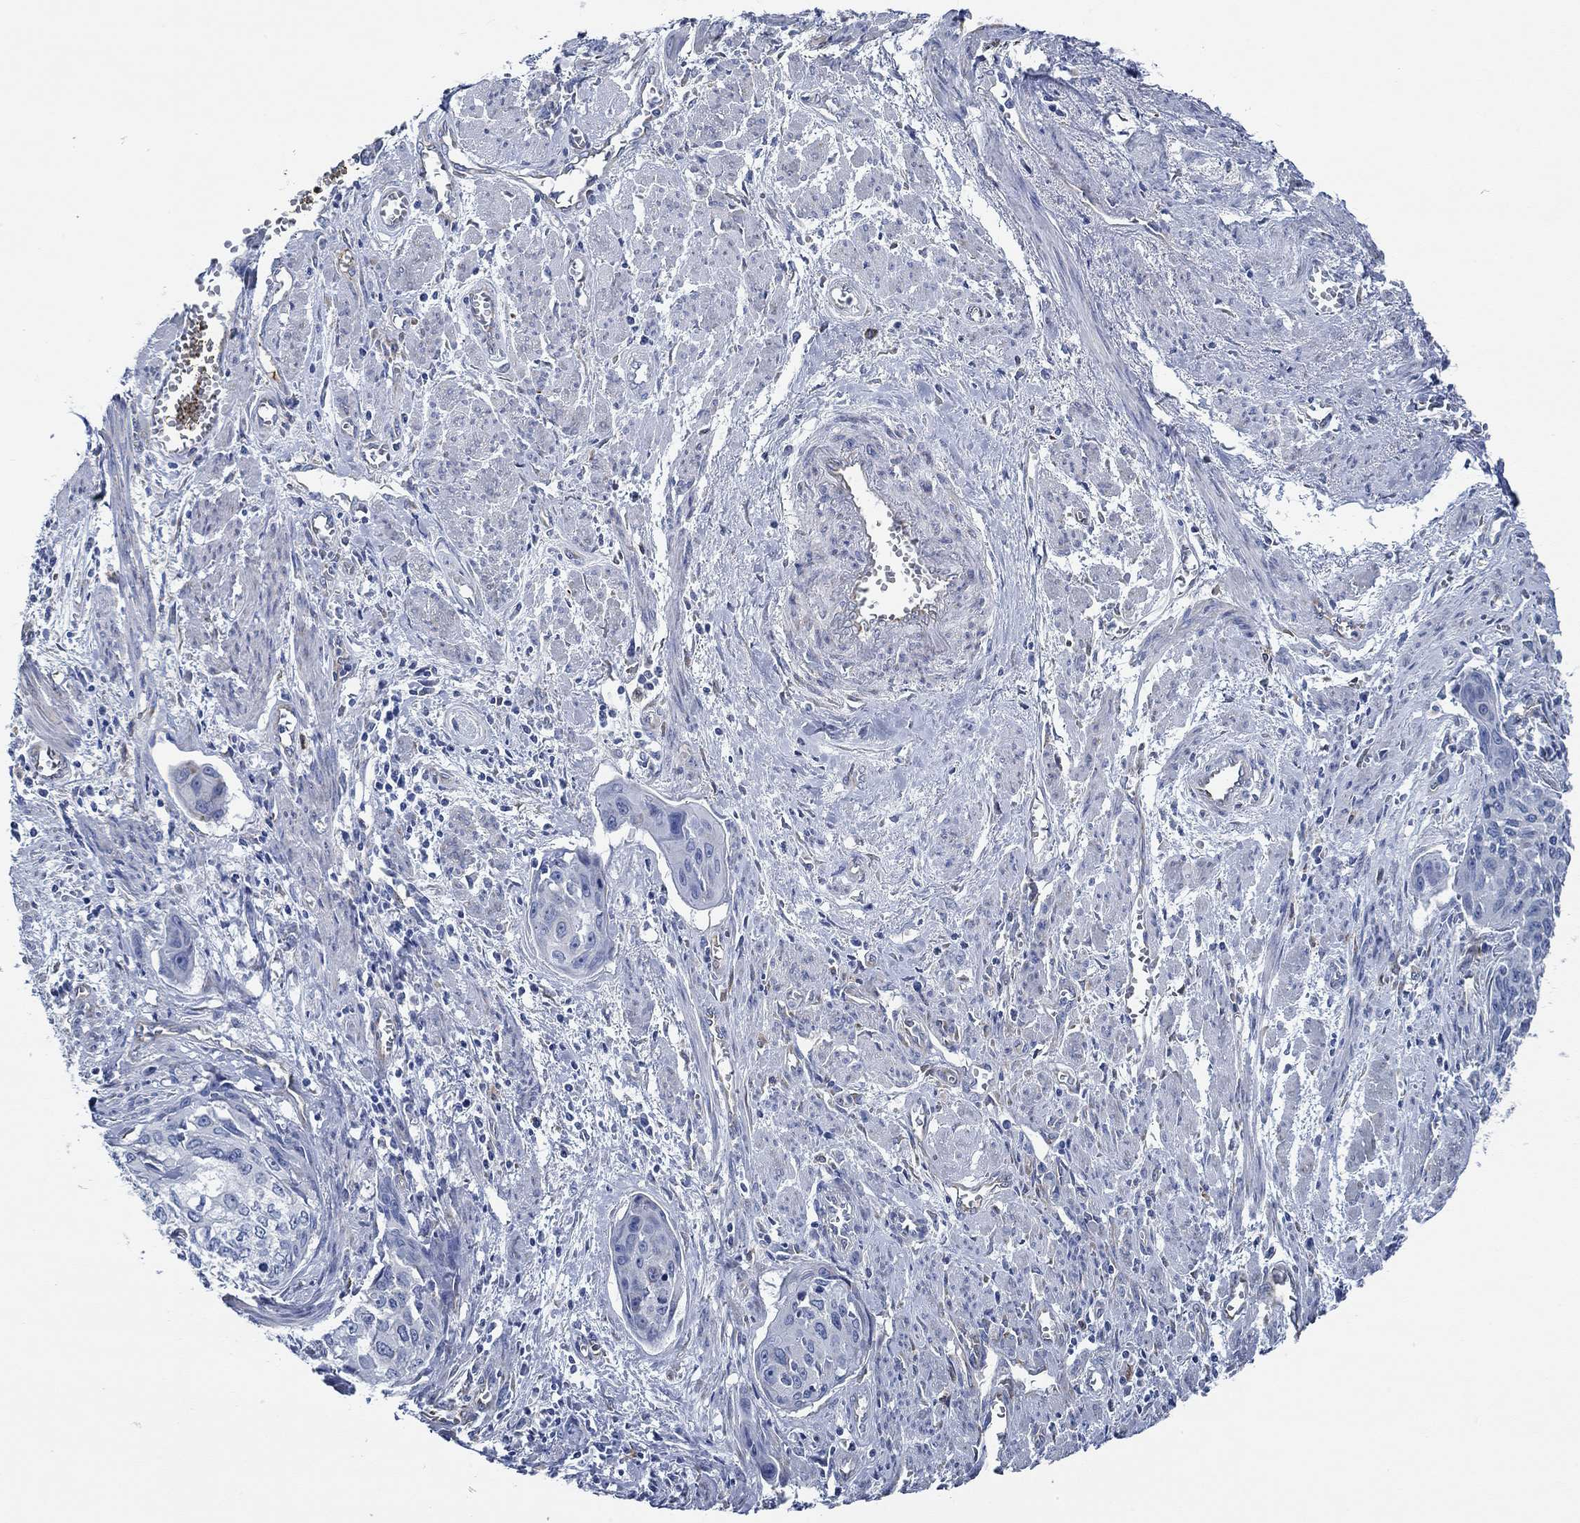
{"staining": {"intensity": "negative", "quantity": "none", "location": "none"}, "tissue": "cervical cancer", "cell_type": "Tumor cells", "image_type": "cancer", "snomed": [{"axis": "morphology", "description": "Squamous cell carcinoma, NOS"}, {"axis": "topography", "description": "Cervix"}], "caption": "Photomicrograph shows no significant protein positivity in tumor cells of cervical cancer.", "gene": "HECW2", "patient": {"sex": "female", "age": 58}}